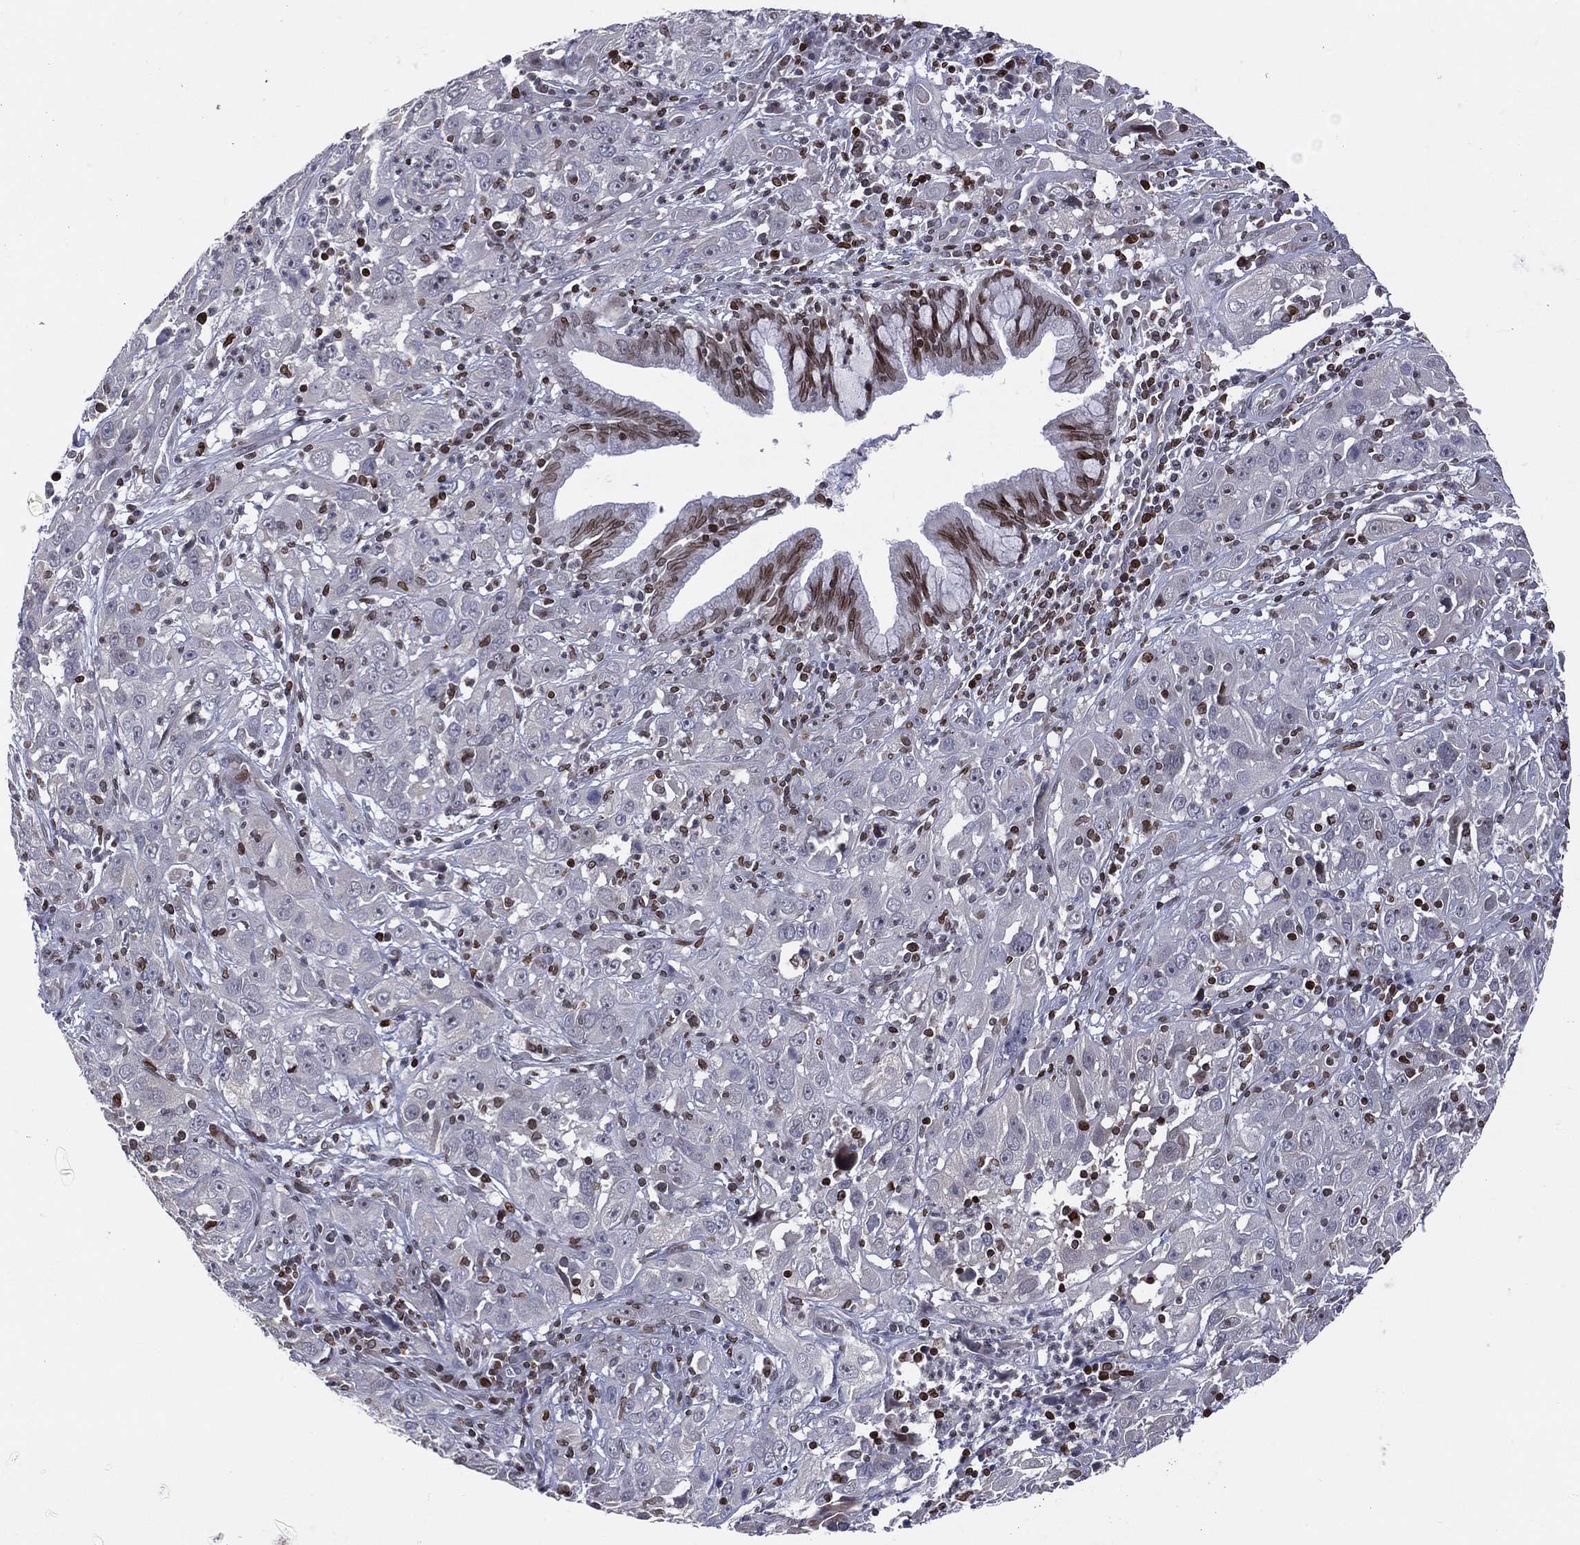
{"staining": {"intensity": "negative", "quantity": "none", "location": "none"}, "tissue": "cervical cancer", "cell_type": "Tumor cells", "image_type": "cancer", "snomed": [{"axis": "morphology", "description": "Squamous cell carcinoma, NOS"}, {"axis": "topography", "description": "Cervix"}], "caption": "Immunohistochemical staining of human cervical cancer exhibits no significant expression in tumor cells.", "gene": "DBF4B", "patient": {"sex": "female", "age": 32}}